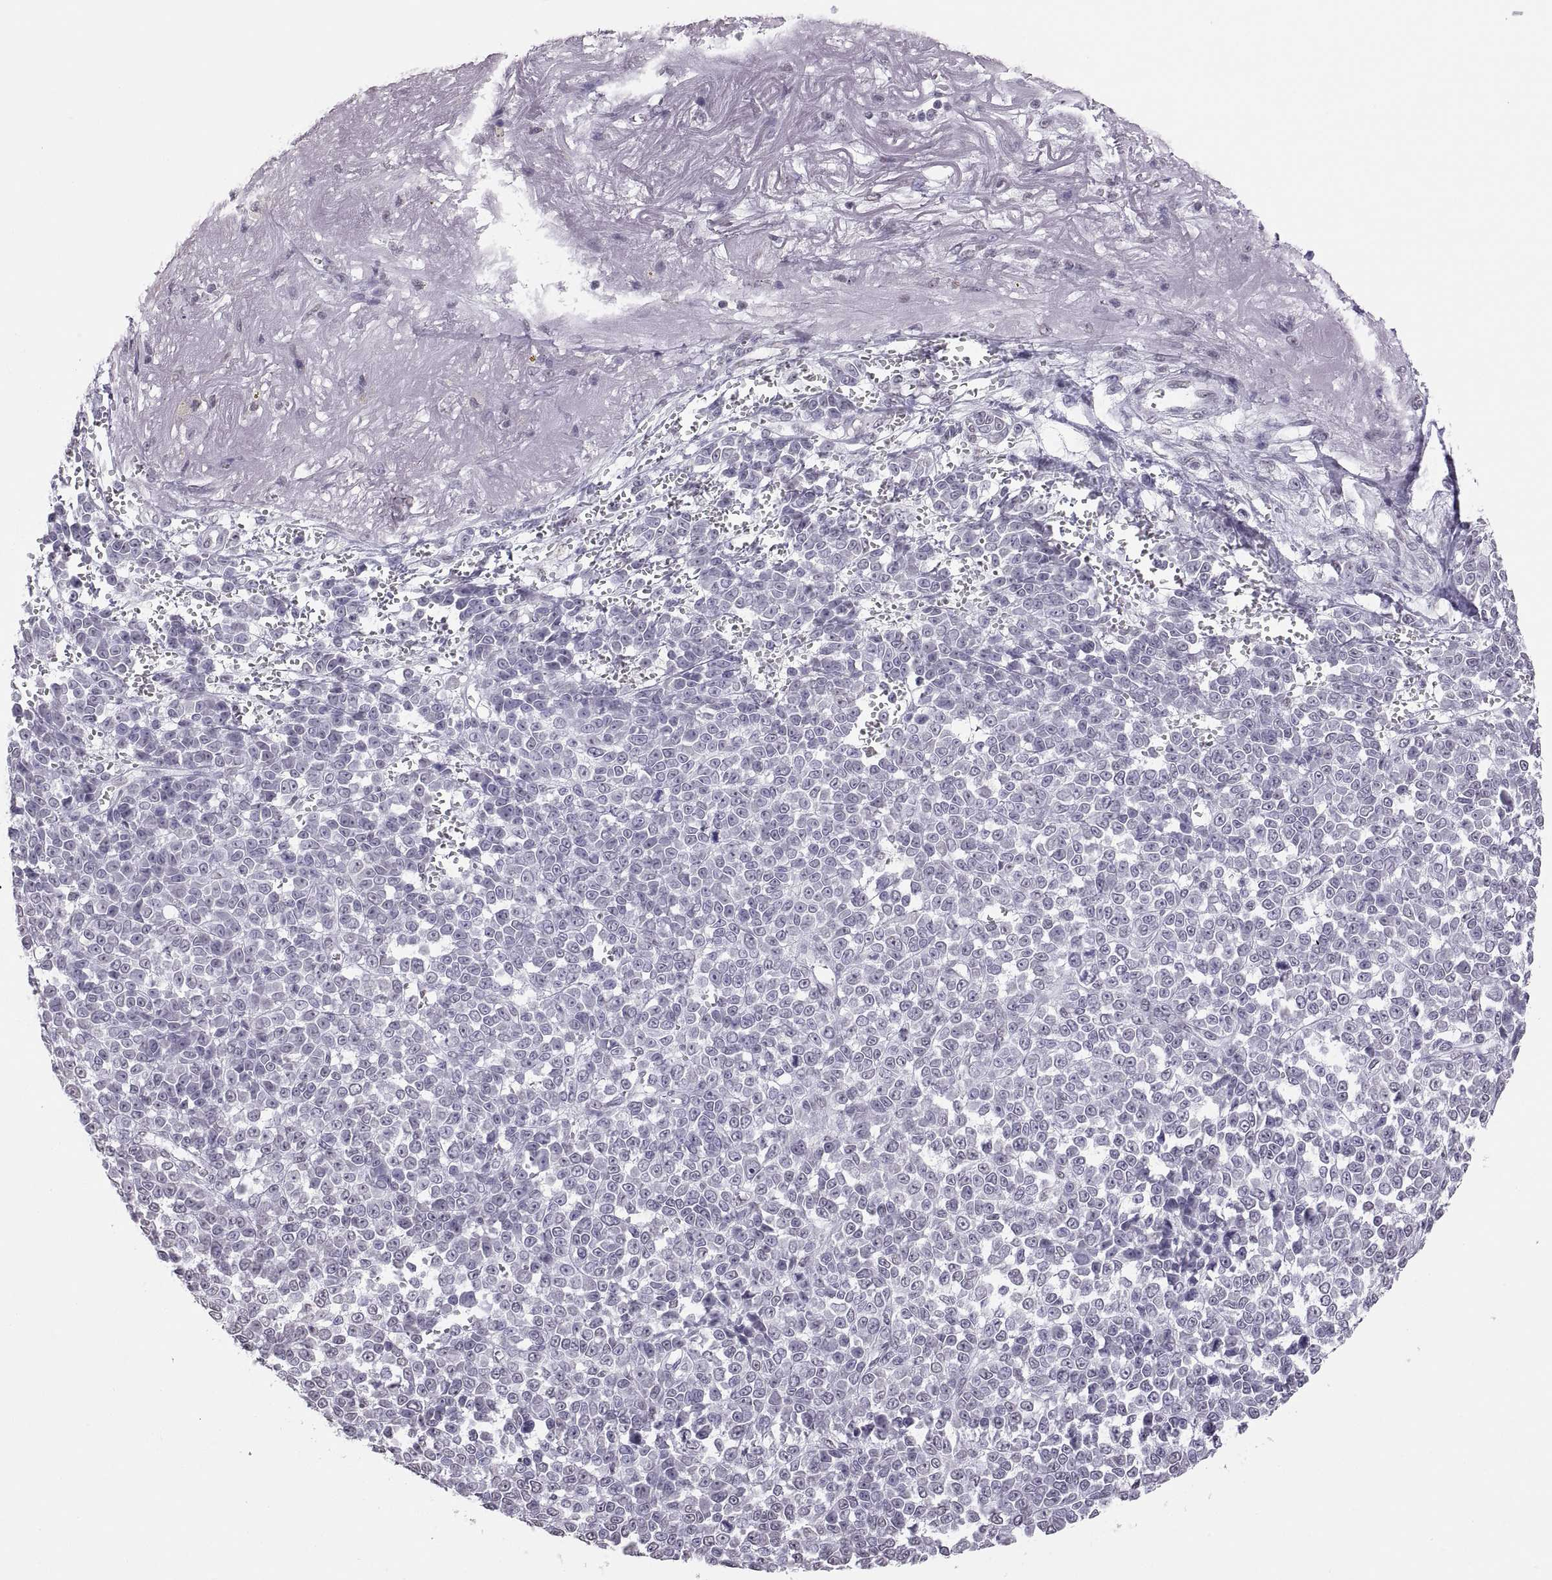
{"staining": {"intensity": "negative", "quantity": "none", "location": "none"}, "tissue": "melanoma", "cell_type": "Tumor cells", "image_type": "cancer", "snomed": [{"axis": "morphology", "description": "Malignant melanoma, NOS"}, {"axis": "topography", "description": "Skin"}], "caption": "Immunohistochemistry of human melanoma exhibits no staining in tumor cells.", "gene": "CARTPT", "patient": {"sex": "female", "age": 95}}